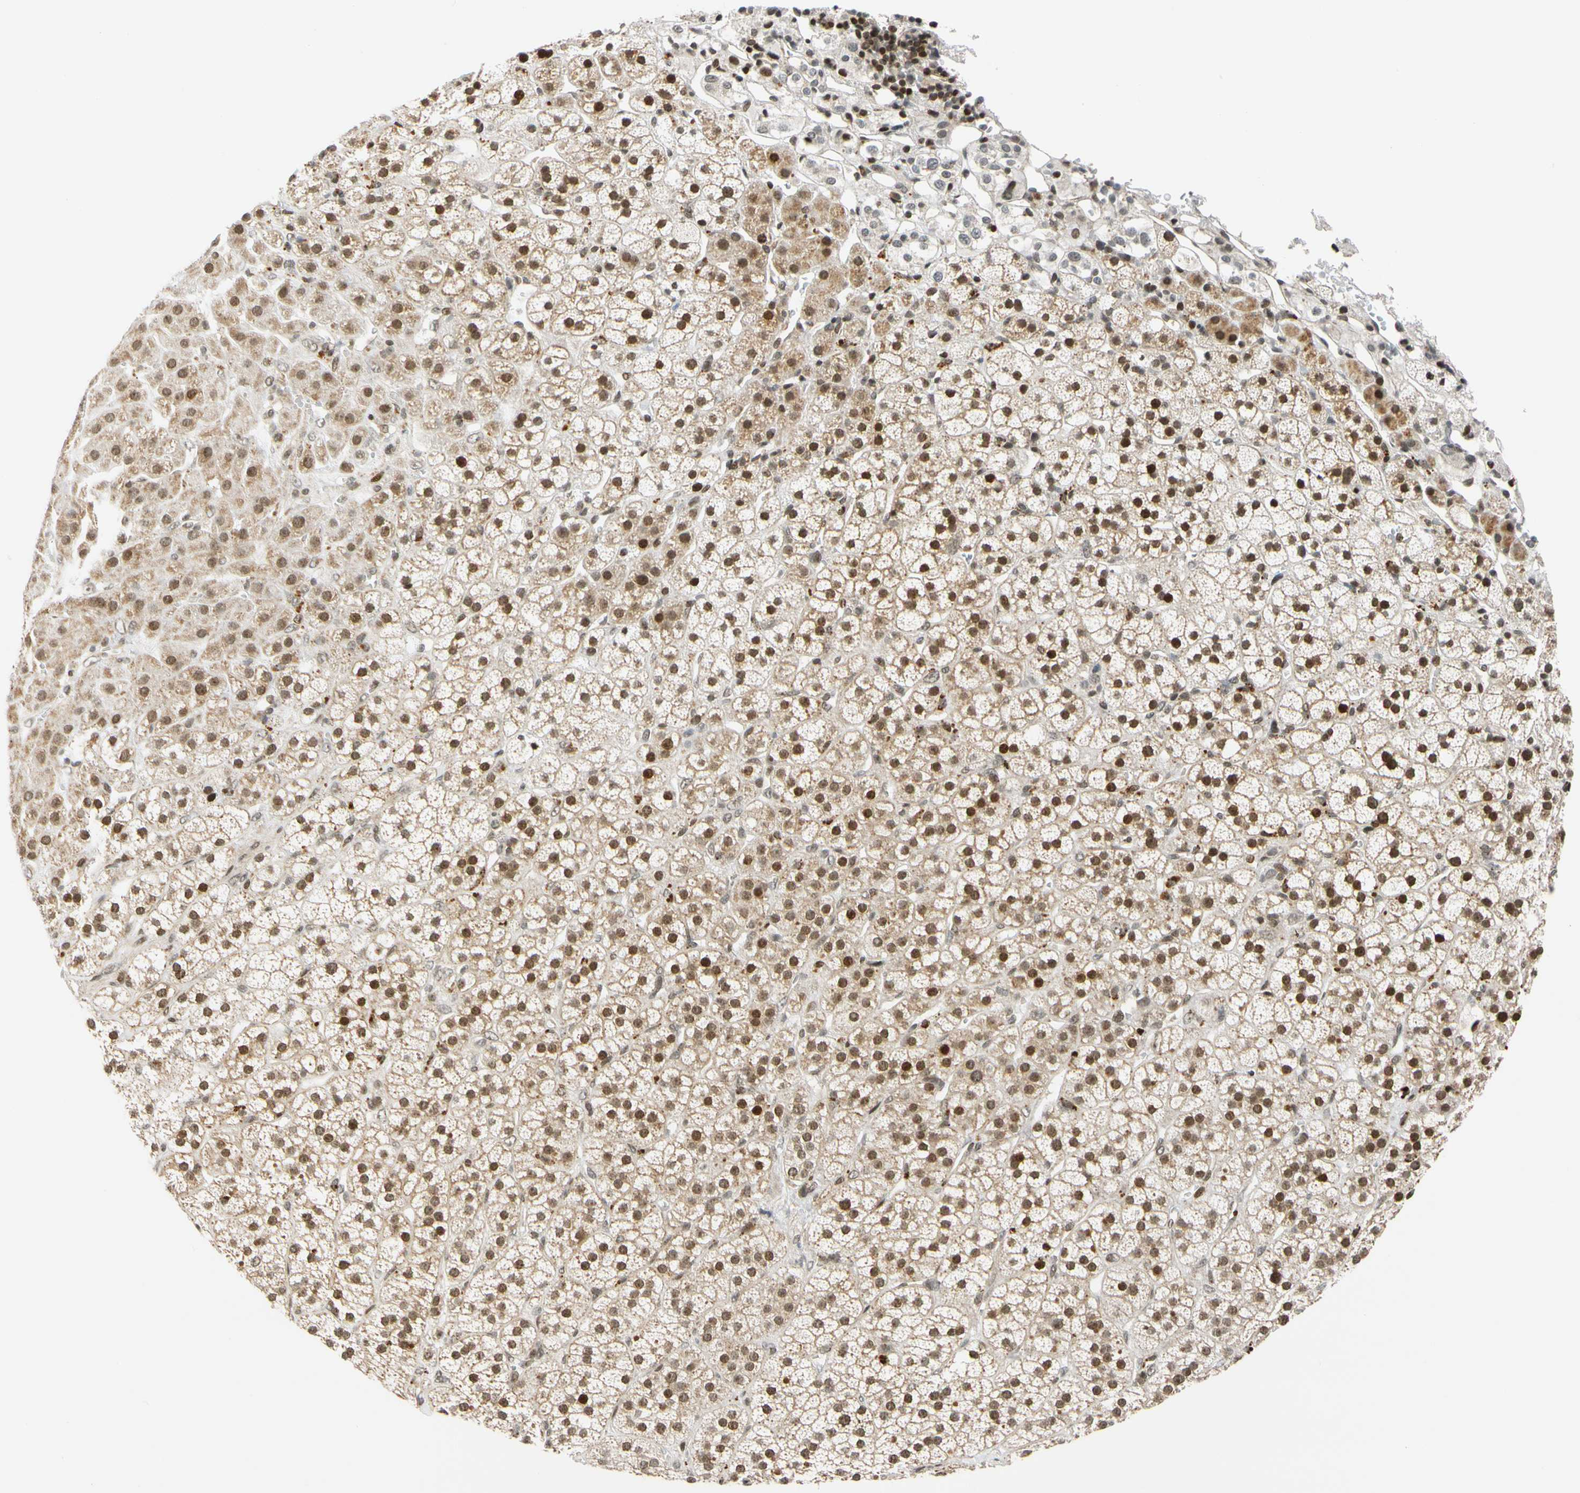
{"staining": {"intensity": "moderate", "quantity": ">75%", "location": "cytoplasmic/membranous,nuclear"}, "tissue": "adrenal gland", "cell_type": "Glandular cells", "image_type": "normal", "snomed": [{"axis": "morphology", "description": "Normal tissue, NOS"}, {"axis": "topography", "description": "Adrenal gland"}], "caption": "Immunohistochemical staining of normal human adrenal gland shows moderate cytoplasmic/membranous,nuclear protein positivity in approximately >75% of glandular cells. Nuclei are stained in blue.", "gene": "CDK7", "patient": {"sex": "male", "age": 56}}